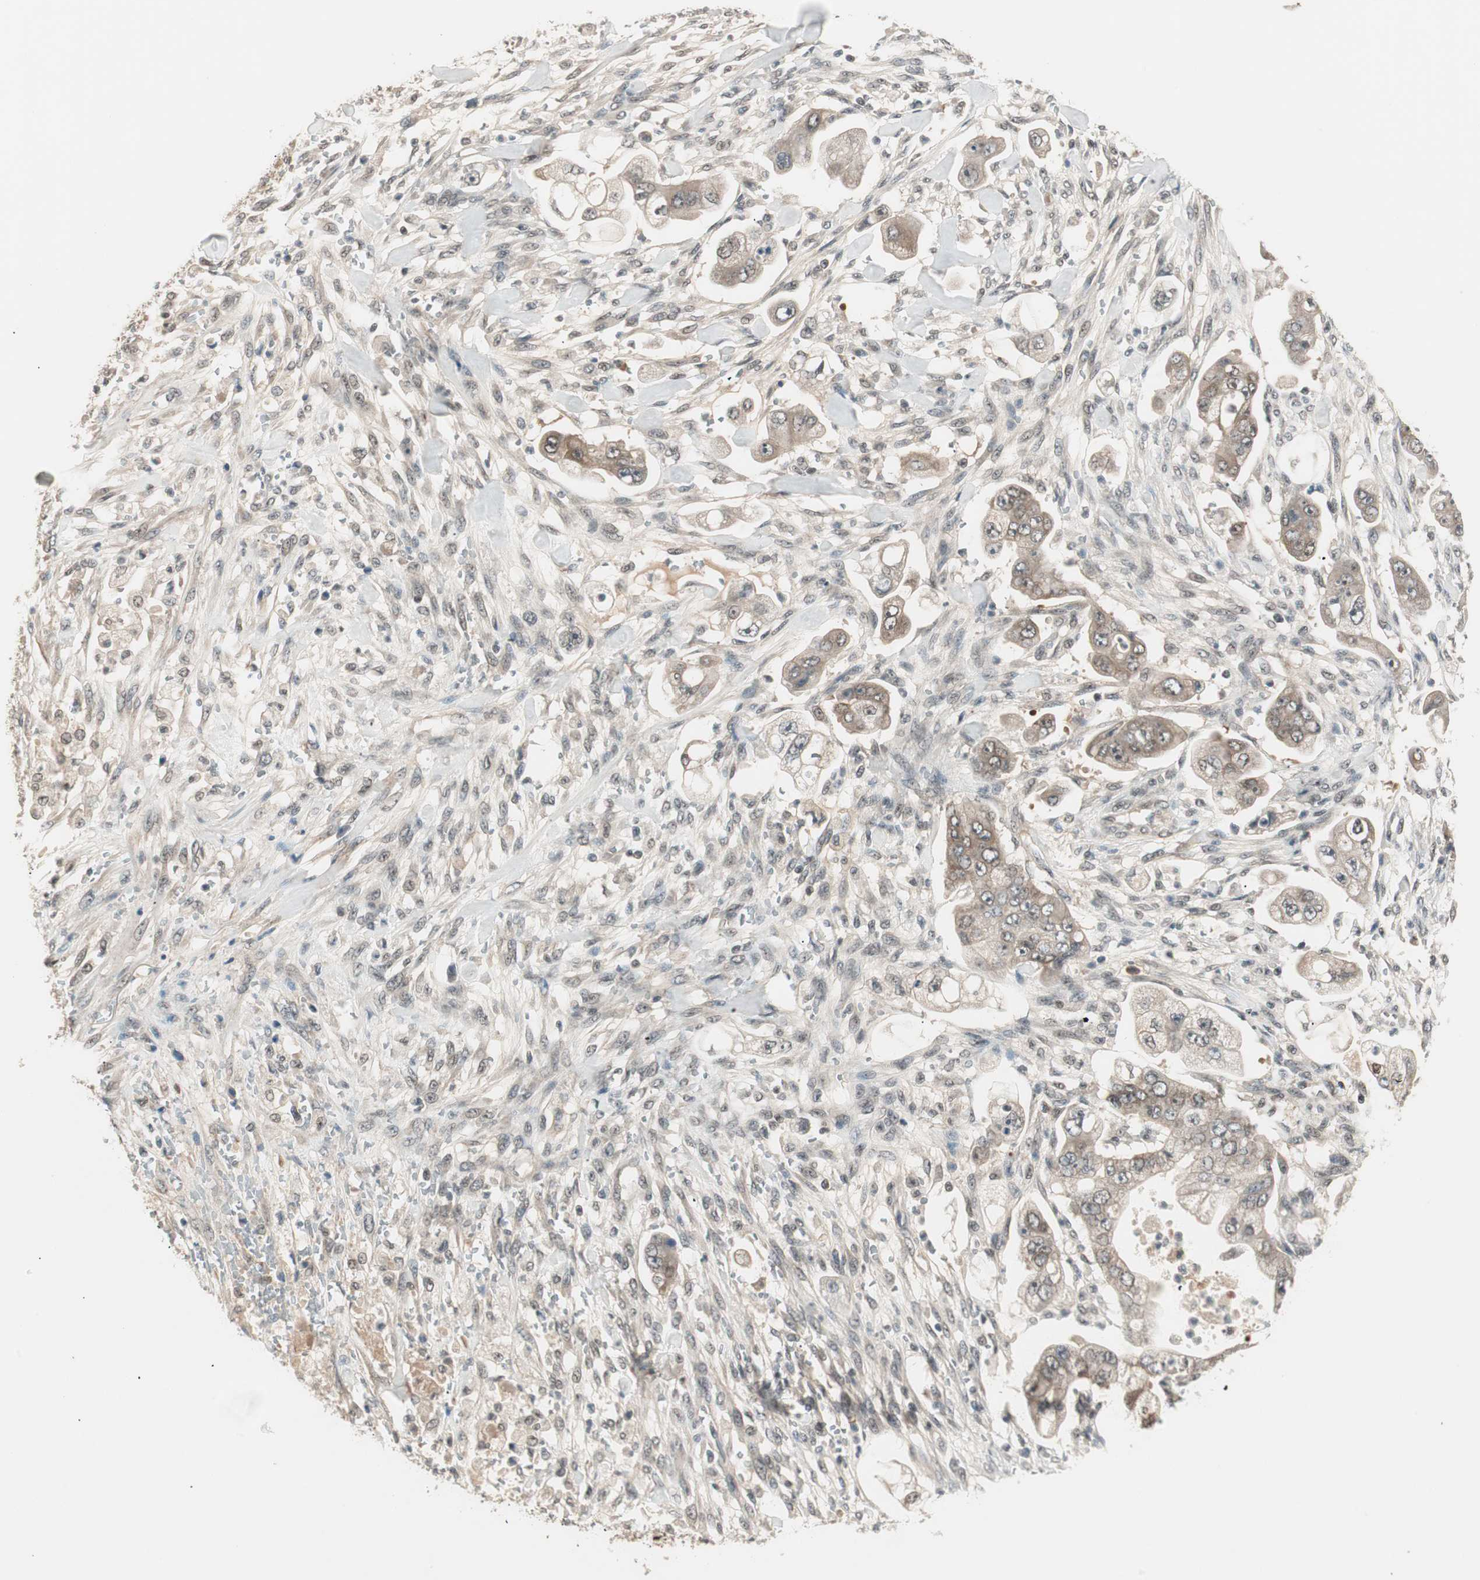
{"staining": {"intensity": "weak", "quantity": ">75%", "location": "cytoplasmic/membranous"}, "tissue": "stomach cancer", "cell_type": "Tumor cells", "image_type": "cancer", "snomed": [{"axis": "morphology", "description": "Adenocarcinoma, NOS"}, {"axis": "topography", "description": "Stomach"}], "caption": "Immunohistochemistry of stomach cancer exhibits low levels of weak cytoplasmic/membranous staining in about >75% of tumor cells.", "gene": "NFRKB", "patient": {"sex": "male", "age": 62}}